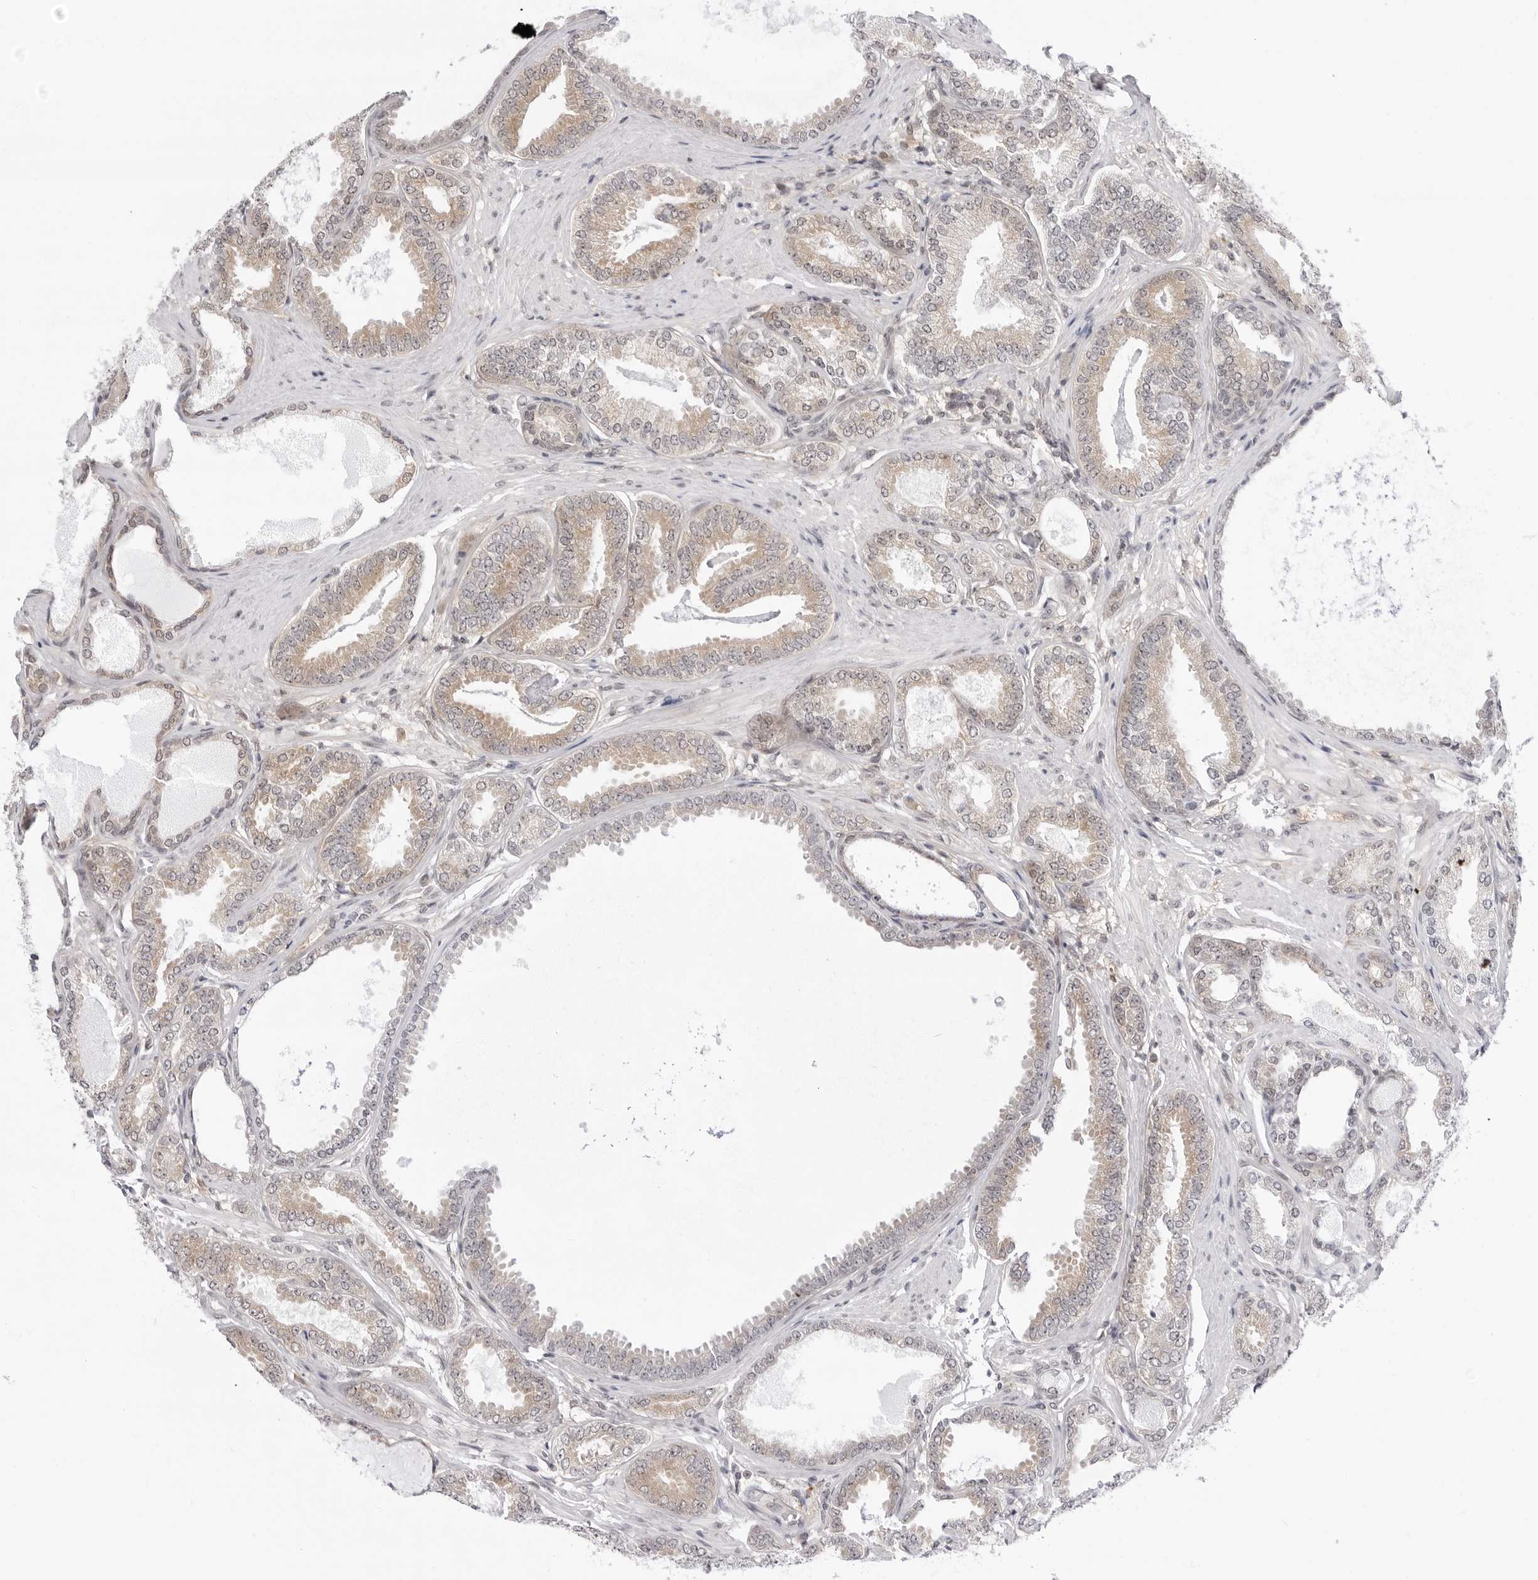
{"staining": {"intensity": "moderate", "quantity": ">75%", "location": "cytoplasmic/membranous"}, "tissue": "prostate cancer", "cell_type": "Tumor cells", "image_type": "cancer", "snomed": [{"axis": "morphology", "description": "Adenocarcinoma, Low grade"}, {"axis": "topography", "description": "Prostate"}], "caption": "A brown stain shows moderate cytoplasmic/membranous staining of a protein in low-grade adenocarcinoma (prostate) tumor cells. (DAB (3,3'-diaminobenzidine) IHC with brightfield microscopy, high magnification).", "gene": "PPP2R5C", "patient": {"sex": "male", "age": 71}}